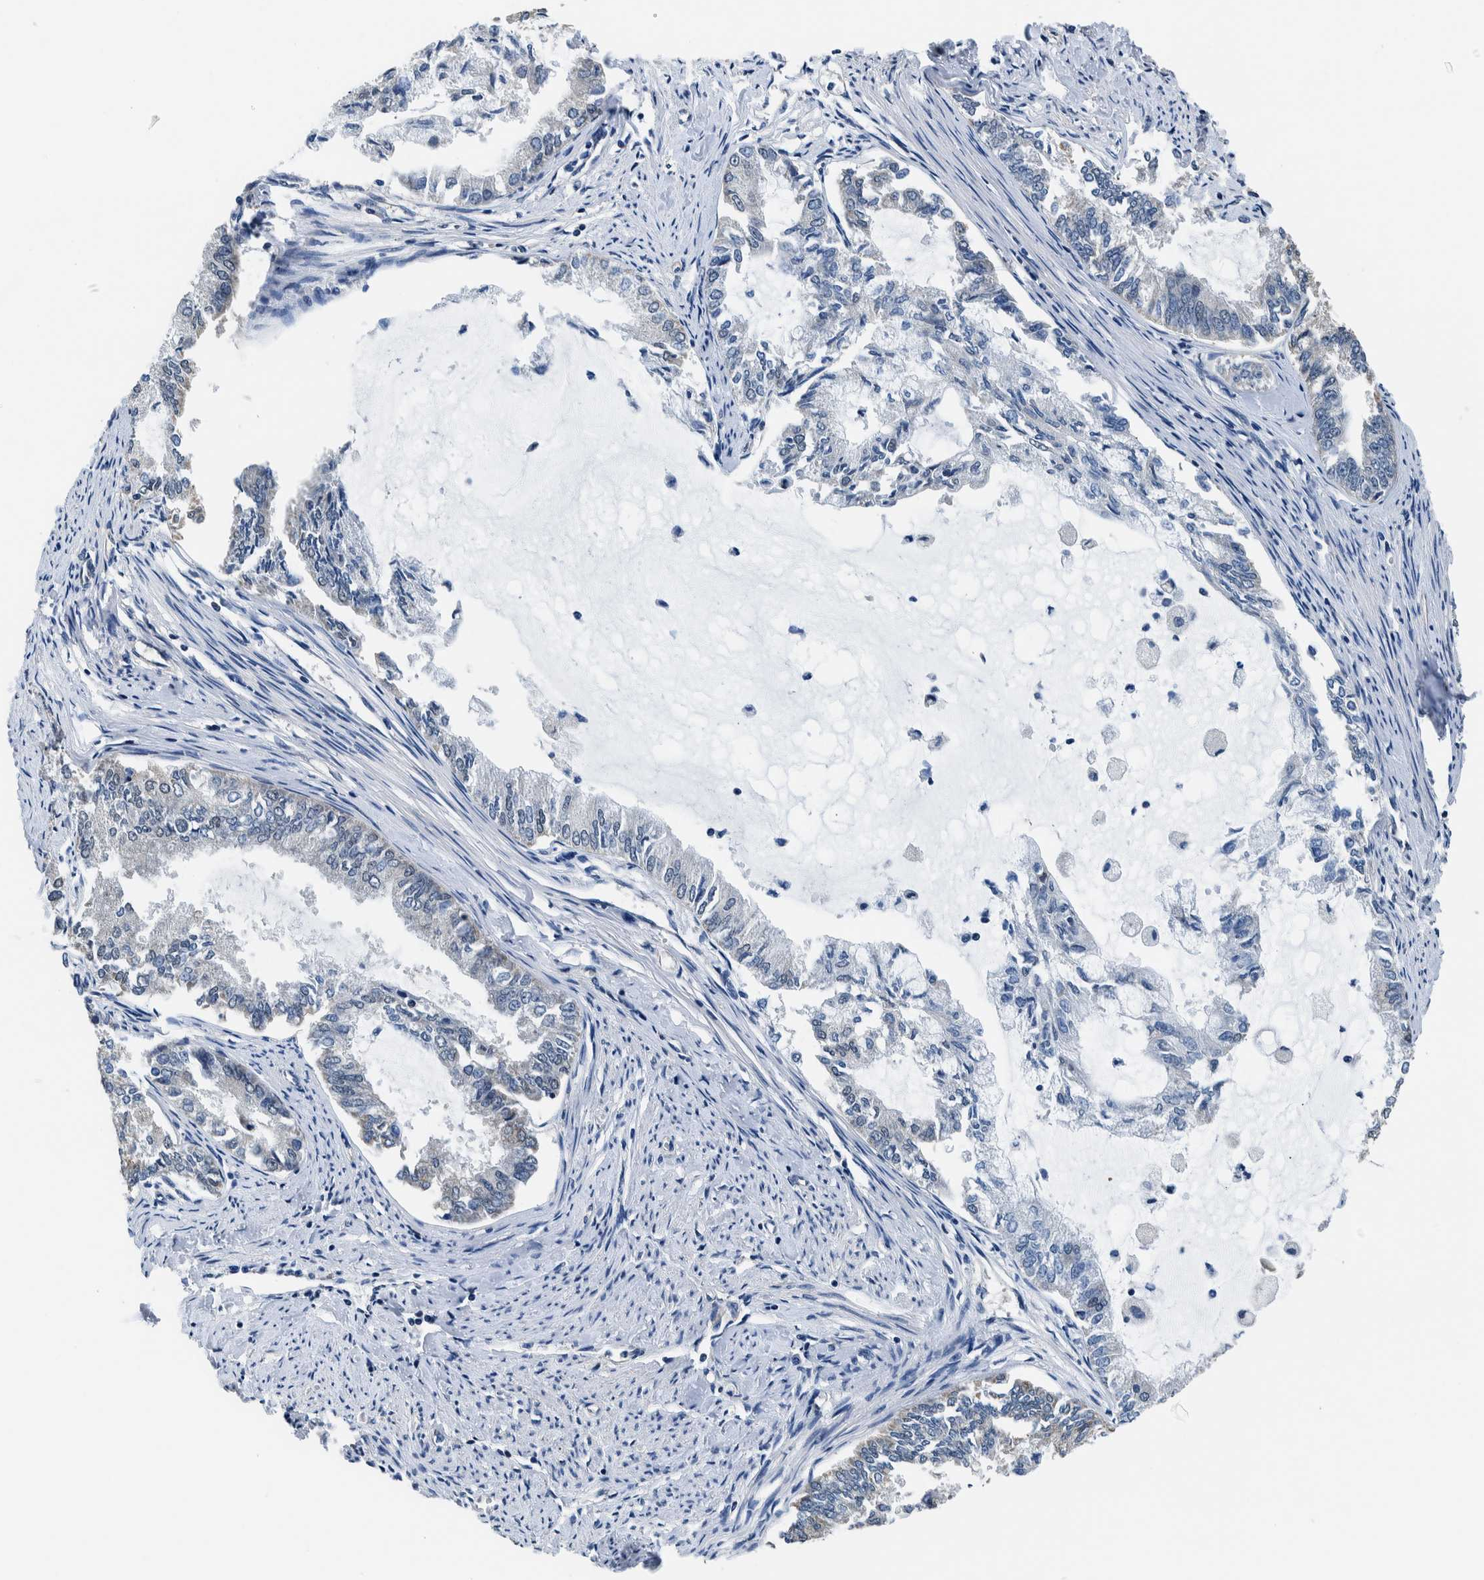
{"staining": {"intensity": "negative", "quantity": "none", "location": "none"}, "tissue": "endometrial cancer", "cell_type": "Tumor cells", "image_type": "cancer", "snomed": [{"axis": "morphology", "description": "Adenocarcinoma, NOS"}, {"axis": "topography", "description": "Endometrium"}], "caption": "Immunohistochemistry micrograph of neoplastic tissue: human endometrial adenocarcinoma stained with DAB (3,3'-diaminobenzidine) demonstrates no significant protein positivity in tumor cells.", "gene": "NIBAN2", "patient": {"sex": "female", "age": 86}}